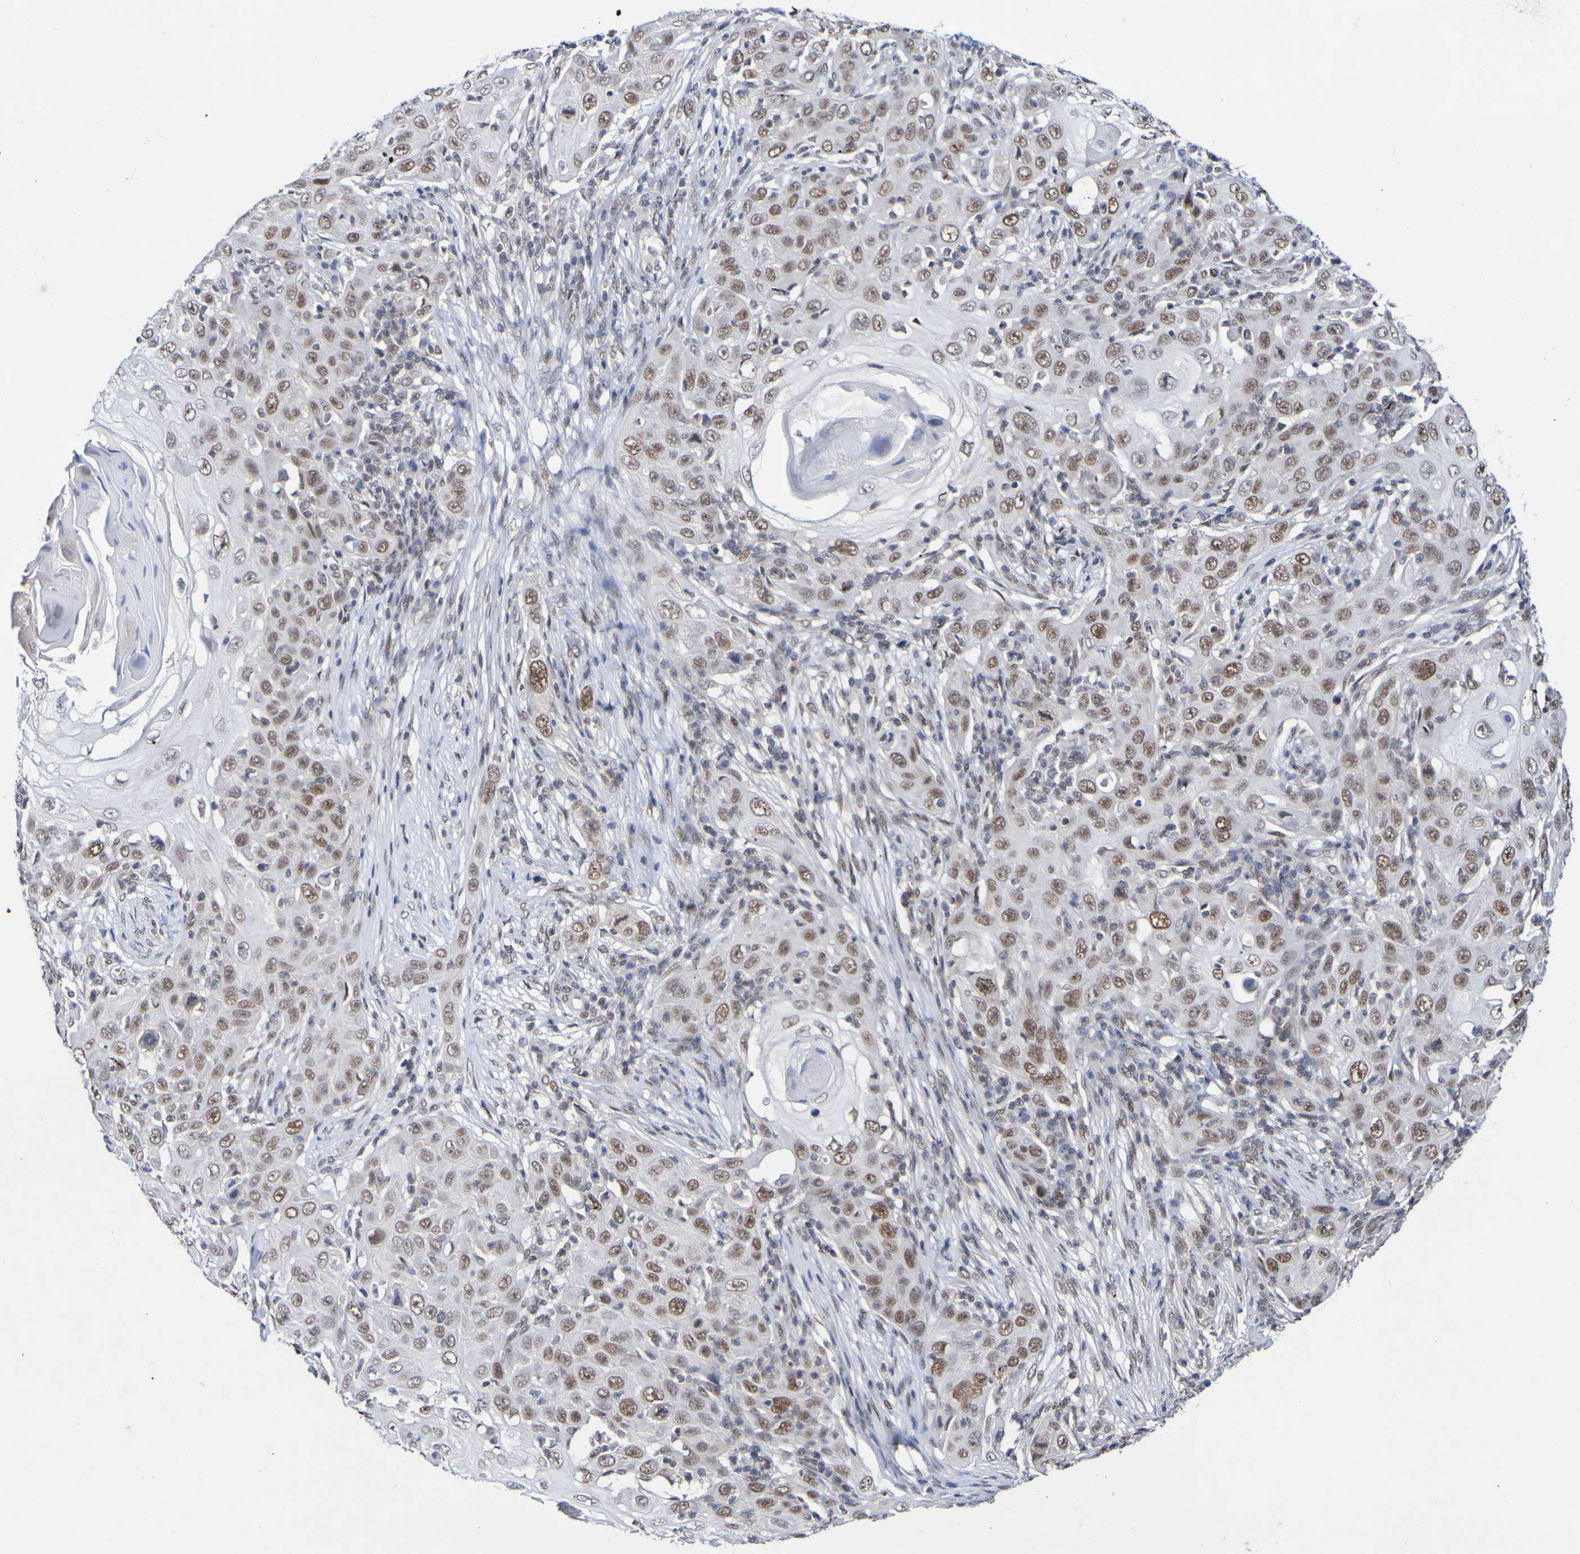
{"staining": {"intensity": "moderate", "quantity": ">75%", "location": "nuclear"}, "tissue": "skin cancer", "cell_type": "Tumor cells", "image_type": "cancer", "snomed": [{"axis": "morphology", "description": "Squamous cell carcinoma, NOS"}, {"axis": "topography", "description": "Skin"}], "caption": "An image showing moderate nuclear expression in approximately >75% of tumor cells in skin squamous cell carcinoma, as visualized by brown immunohistochemical staining.", "gene": "PCGF1", "patient": {"sex": "female", "age": 88}}